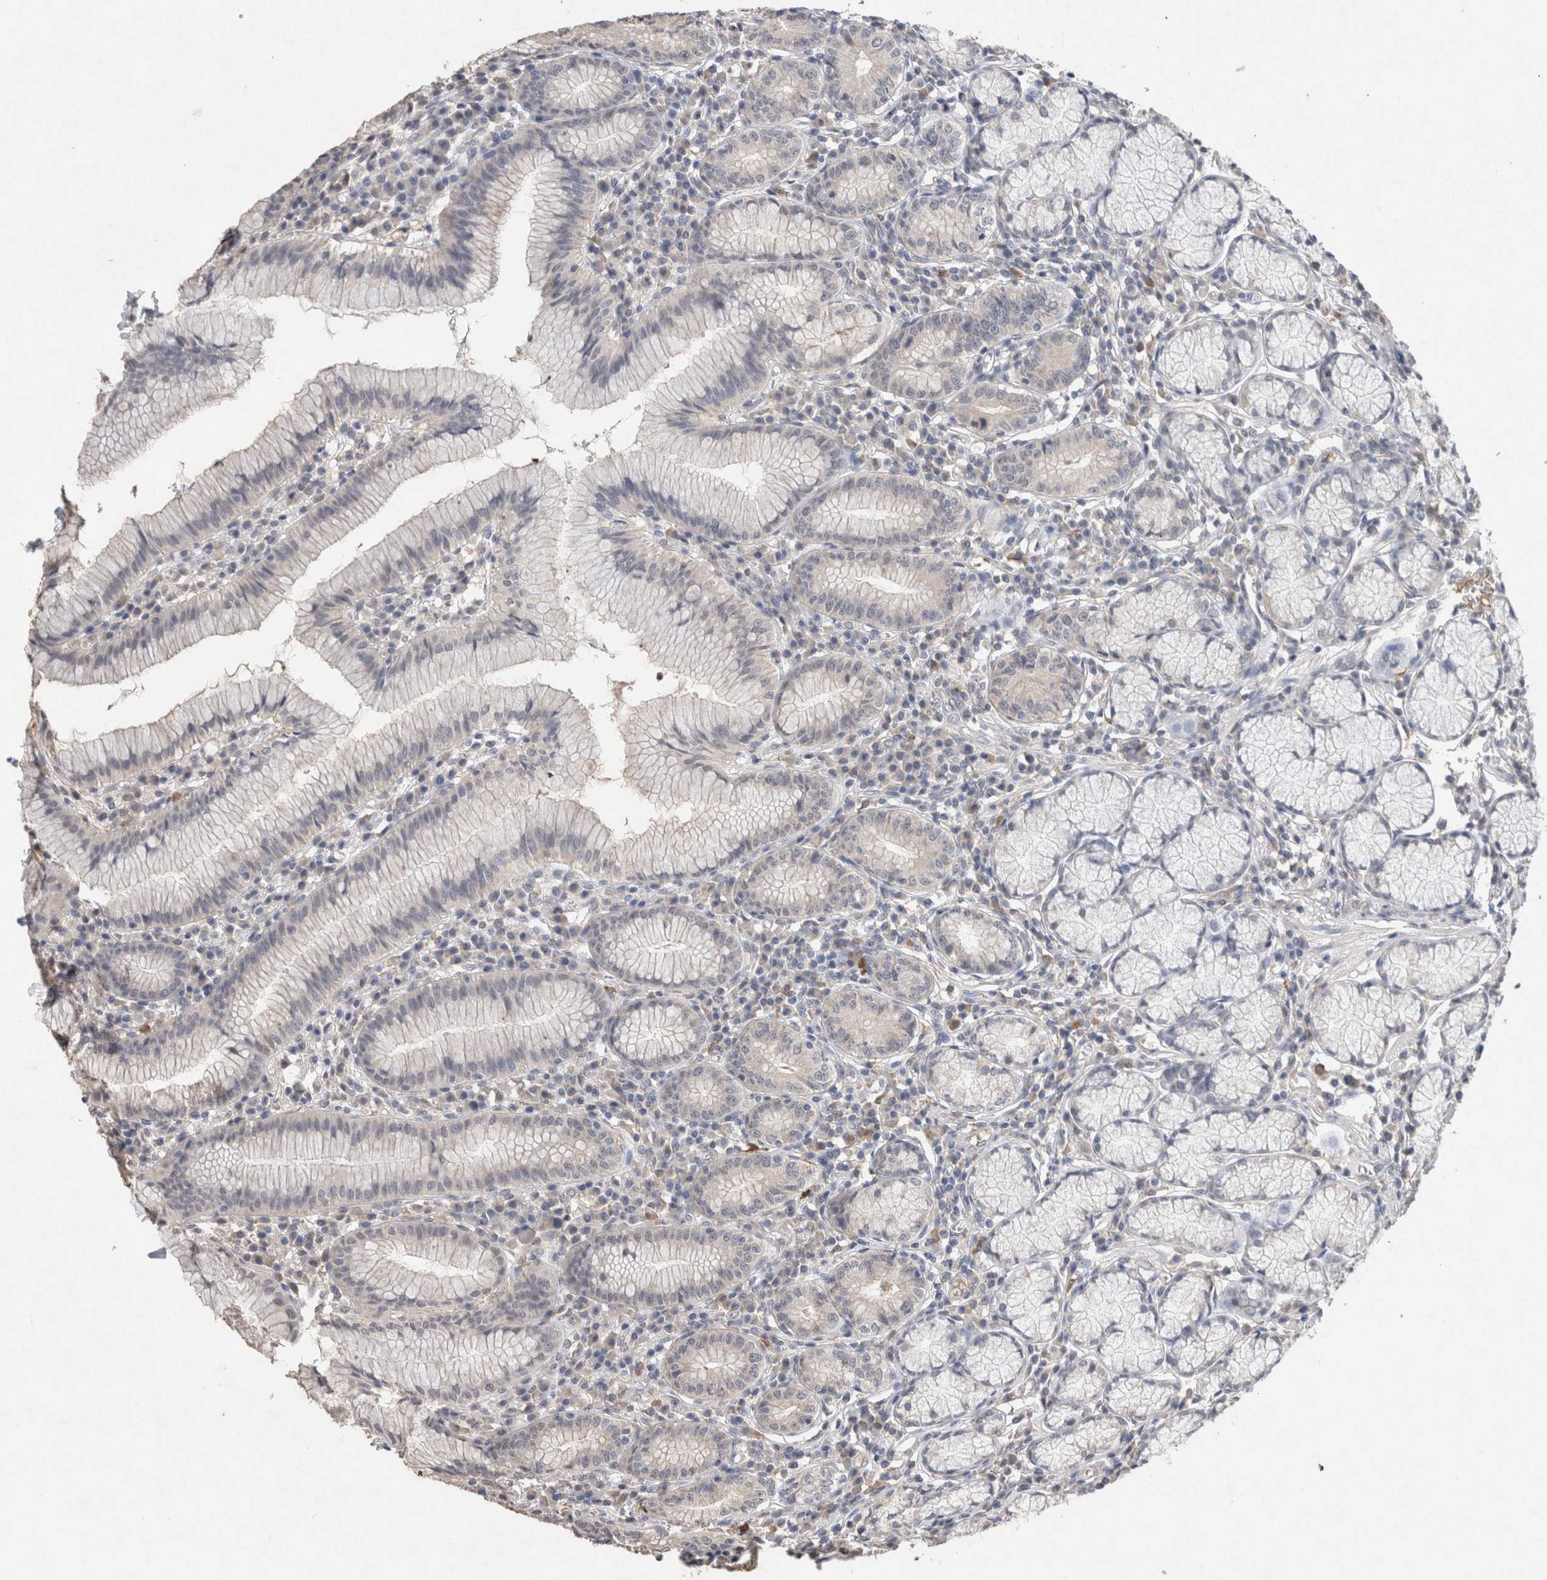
{"staining": {"intensity": "weak", "quantity": "<25%", "location": "cytoplasmic/membranous"}, "tissue": "stomach", "cell_type": "Glandular cells", "image_type": "normal", "snomed": [{"axis": "morphology", "description": "Normal tissue, NOS"}, {"axis": "topography", "description": "Stomach"}], "caption": "This image is of normal stomach stained with immunohistochemistry (IHC) to label a protein in brown with the nuclei are counter-stained blue. There is no positivity in glandular cells.", "gene": "FABP7", "patient": {"sex": "male", "age": 55}}